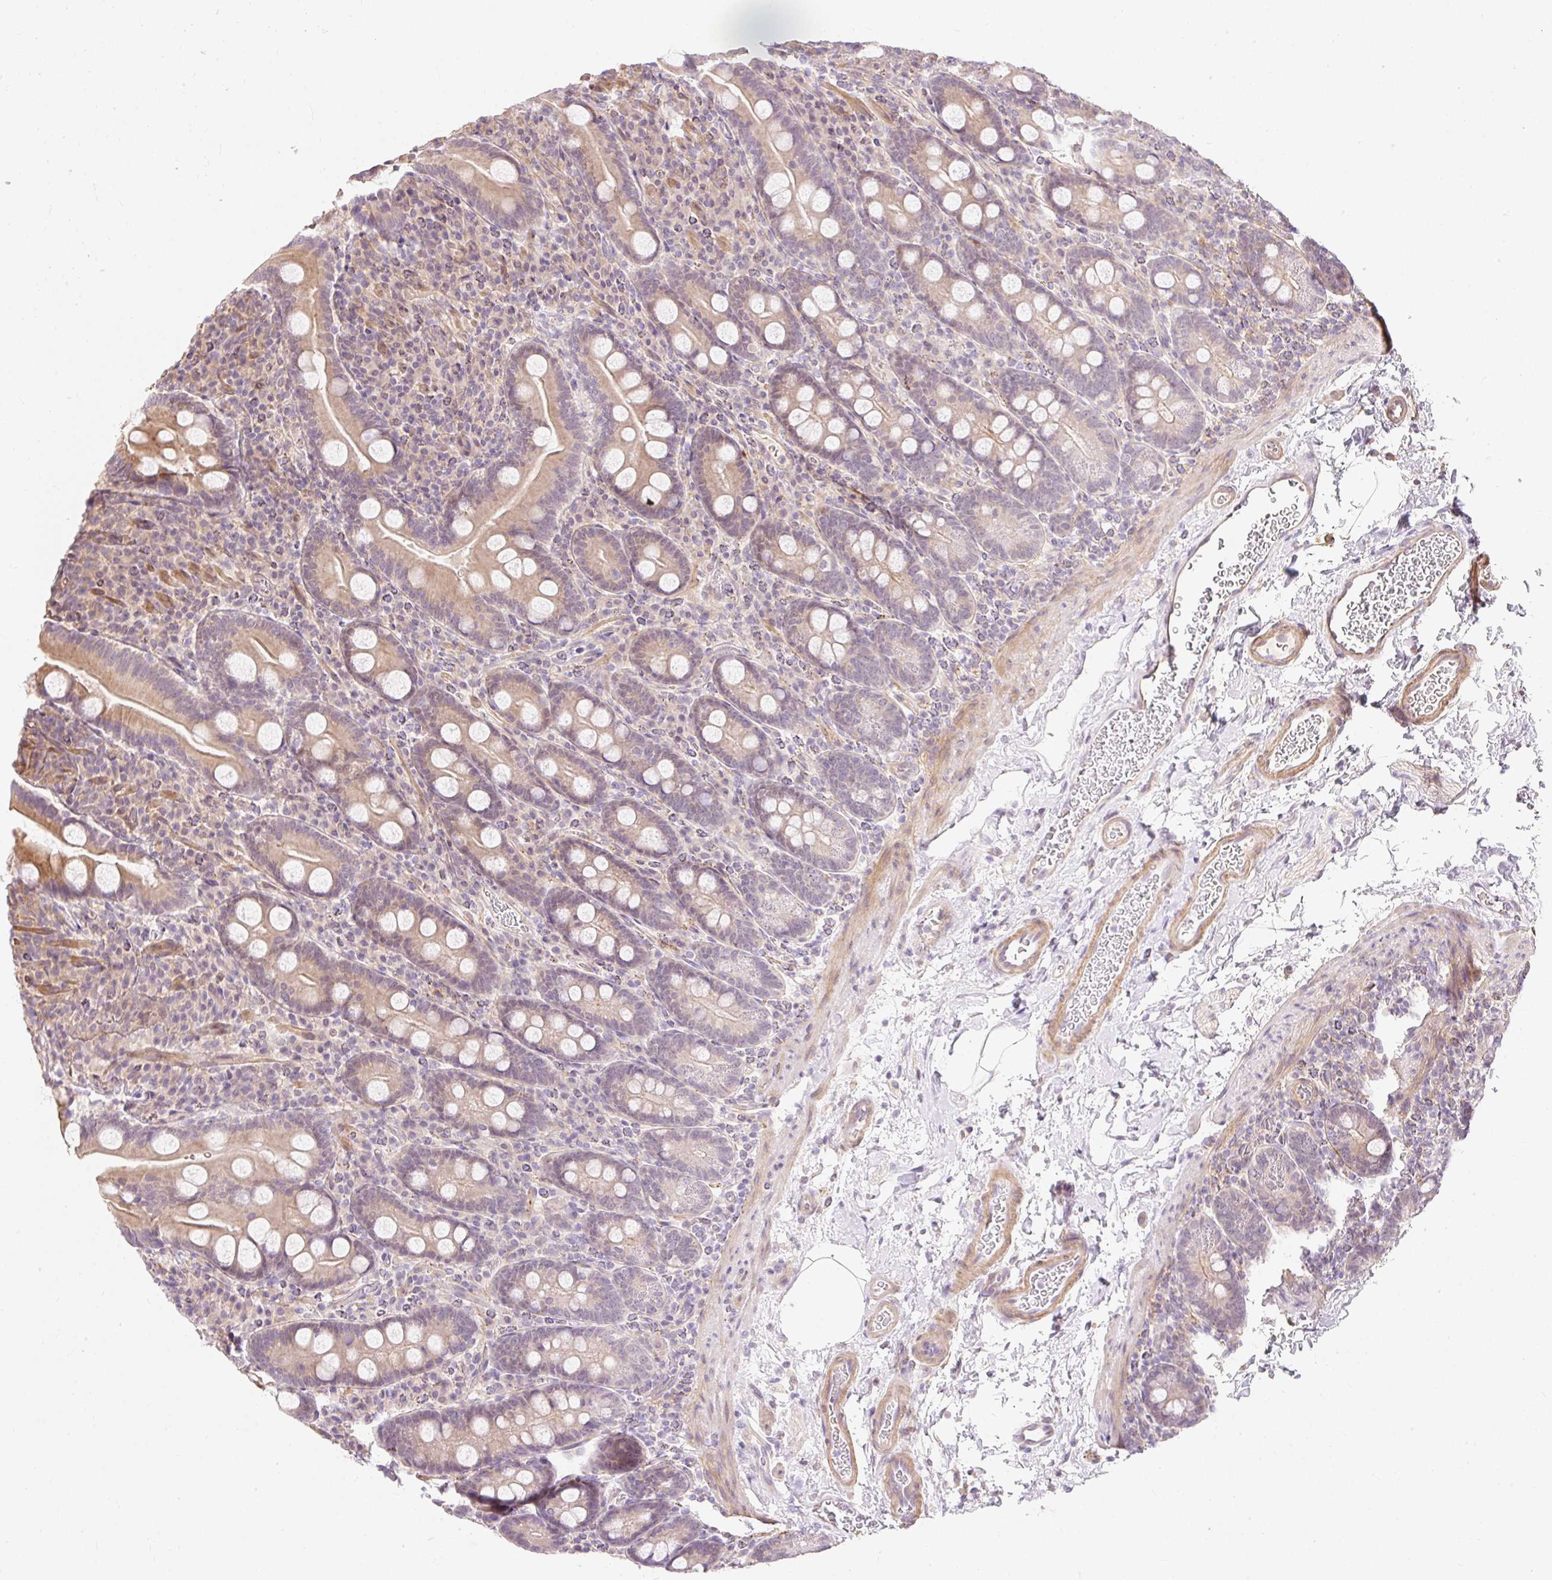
{"staining": {"intensity": "weak", "quantity": ">75%", "location": "cytoplasmic/membranous"}, "tissue": "duodenum", "cell_type": "Glandular cells", "image_type": "normal", "snomed": [{"axis": "morphology", "description": "Normal tissue, NOS"}, {"axis": "topography", "description": "Duodenum"}], "caption": "An immunohistochemistry (IHC) image of unremarkable tissue is shown. Protein staining in brown highlights weak cytoplasmic/membranous positivity in duodenum within glandular cells. The protein of interest is stained brown, and the nuclei are stained in blue (DAB (3,3'-diaminobenzidine) IHC with brightfield microscopy, high magnification).", "gene": "EMC10", "patient": {"sex": "male", "age": 35}}